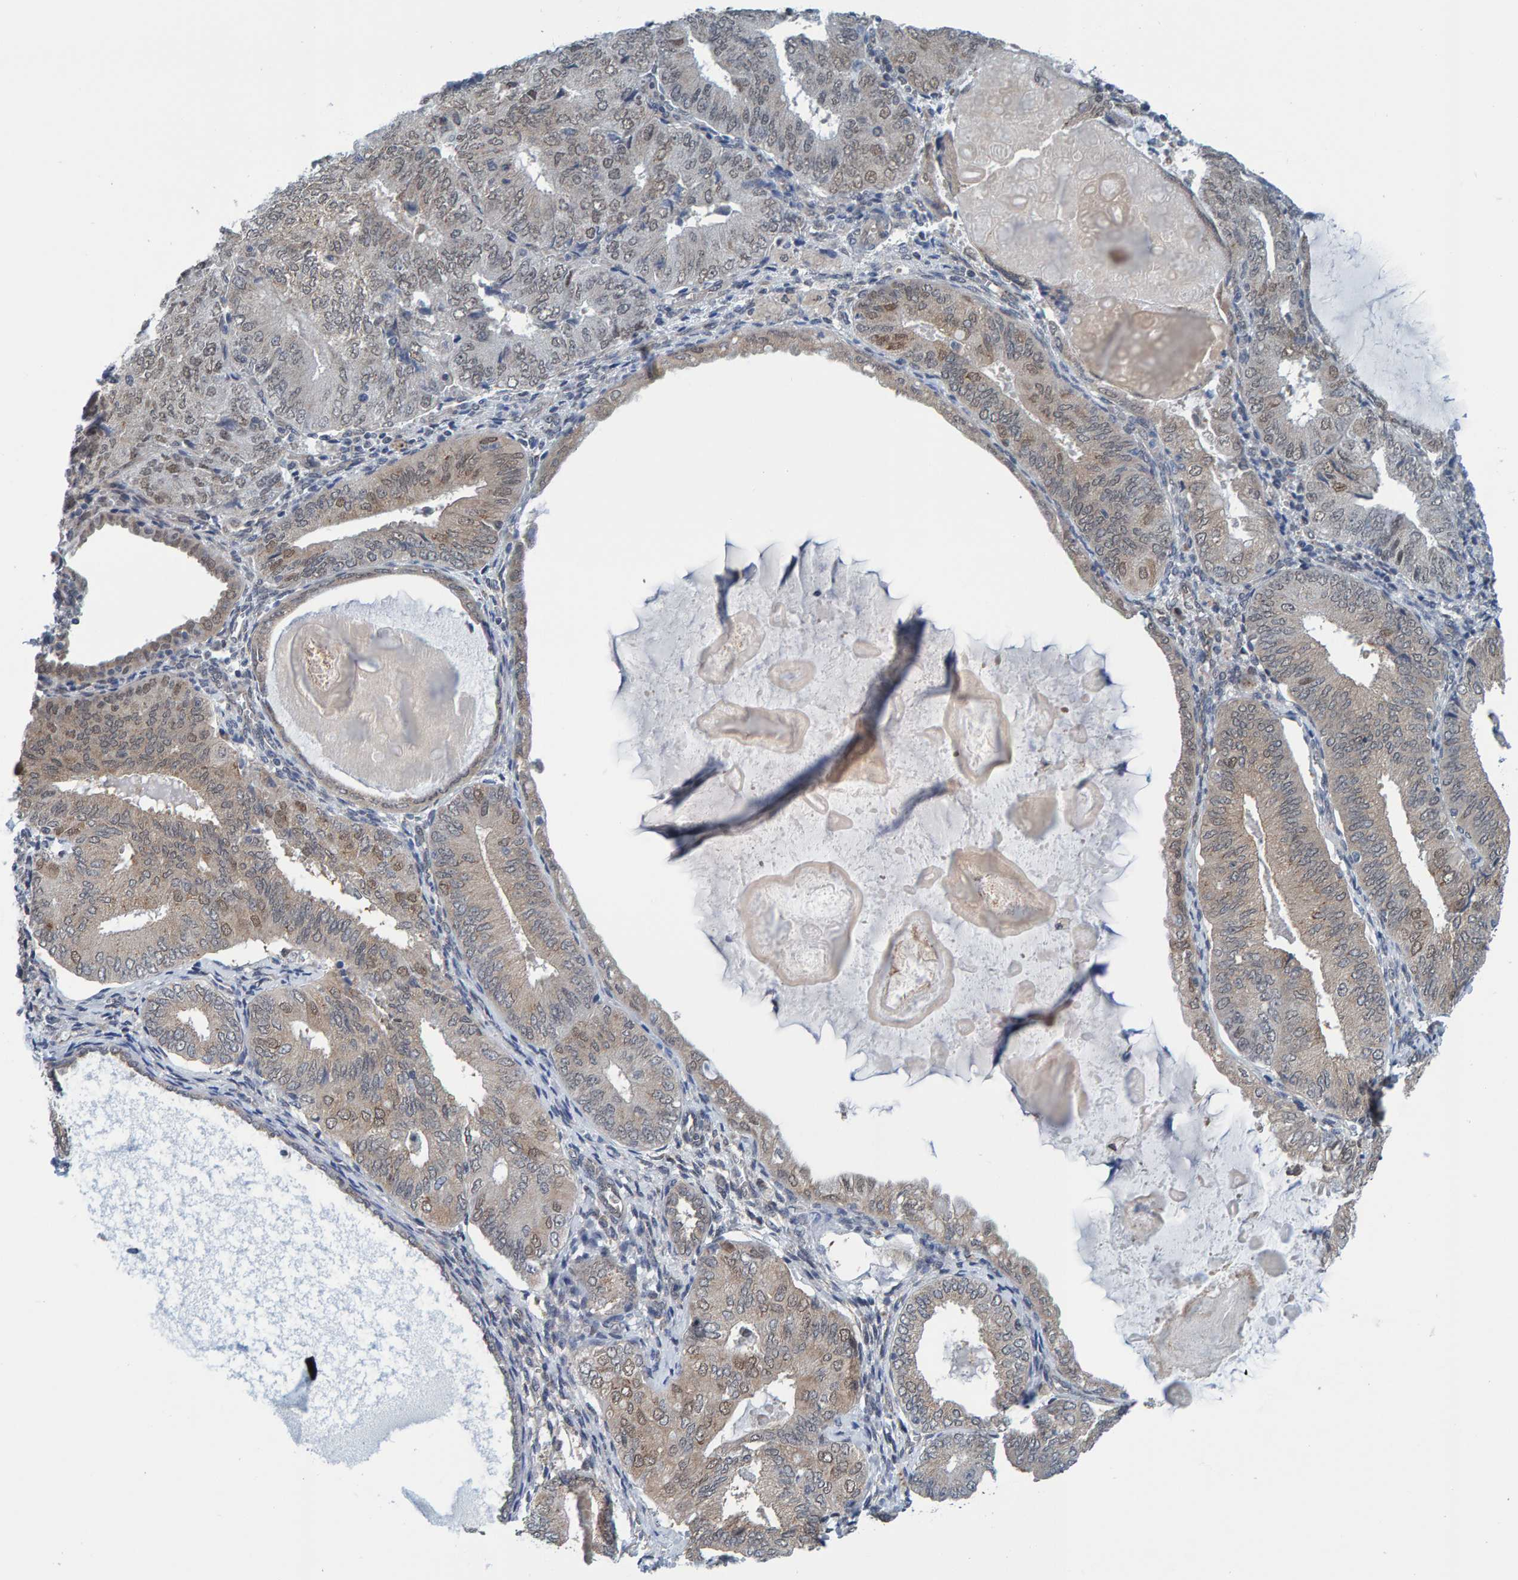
{"staining": {"intensity": "weak", "quantity": ">75%", "location": "cytoplasmic/membranous,nuclear"}, "tissue": "endometrial cancer", "cell_type": "Tumor cells", "image_type": "cancer", "snomed": [{"axis": "morphology", "description": "Adenocarcinoma, NOS"}, {"axis": "topography", "description": "Endometrium"}], "caption": "This histopathology image exhibits immunohistochemistry staining of endometrial cancer, with low weak cytoplasmic/membranous and nuclear positivity in about >75% of tumor cells.", "gene": "SCRN2", "patient": {"sex": "female", "age": 81}}